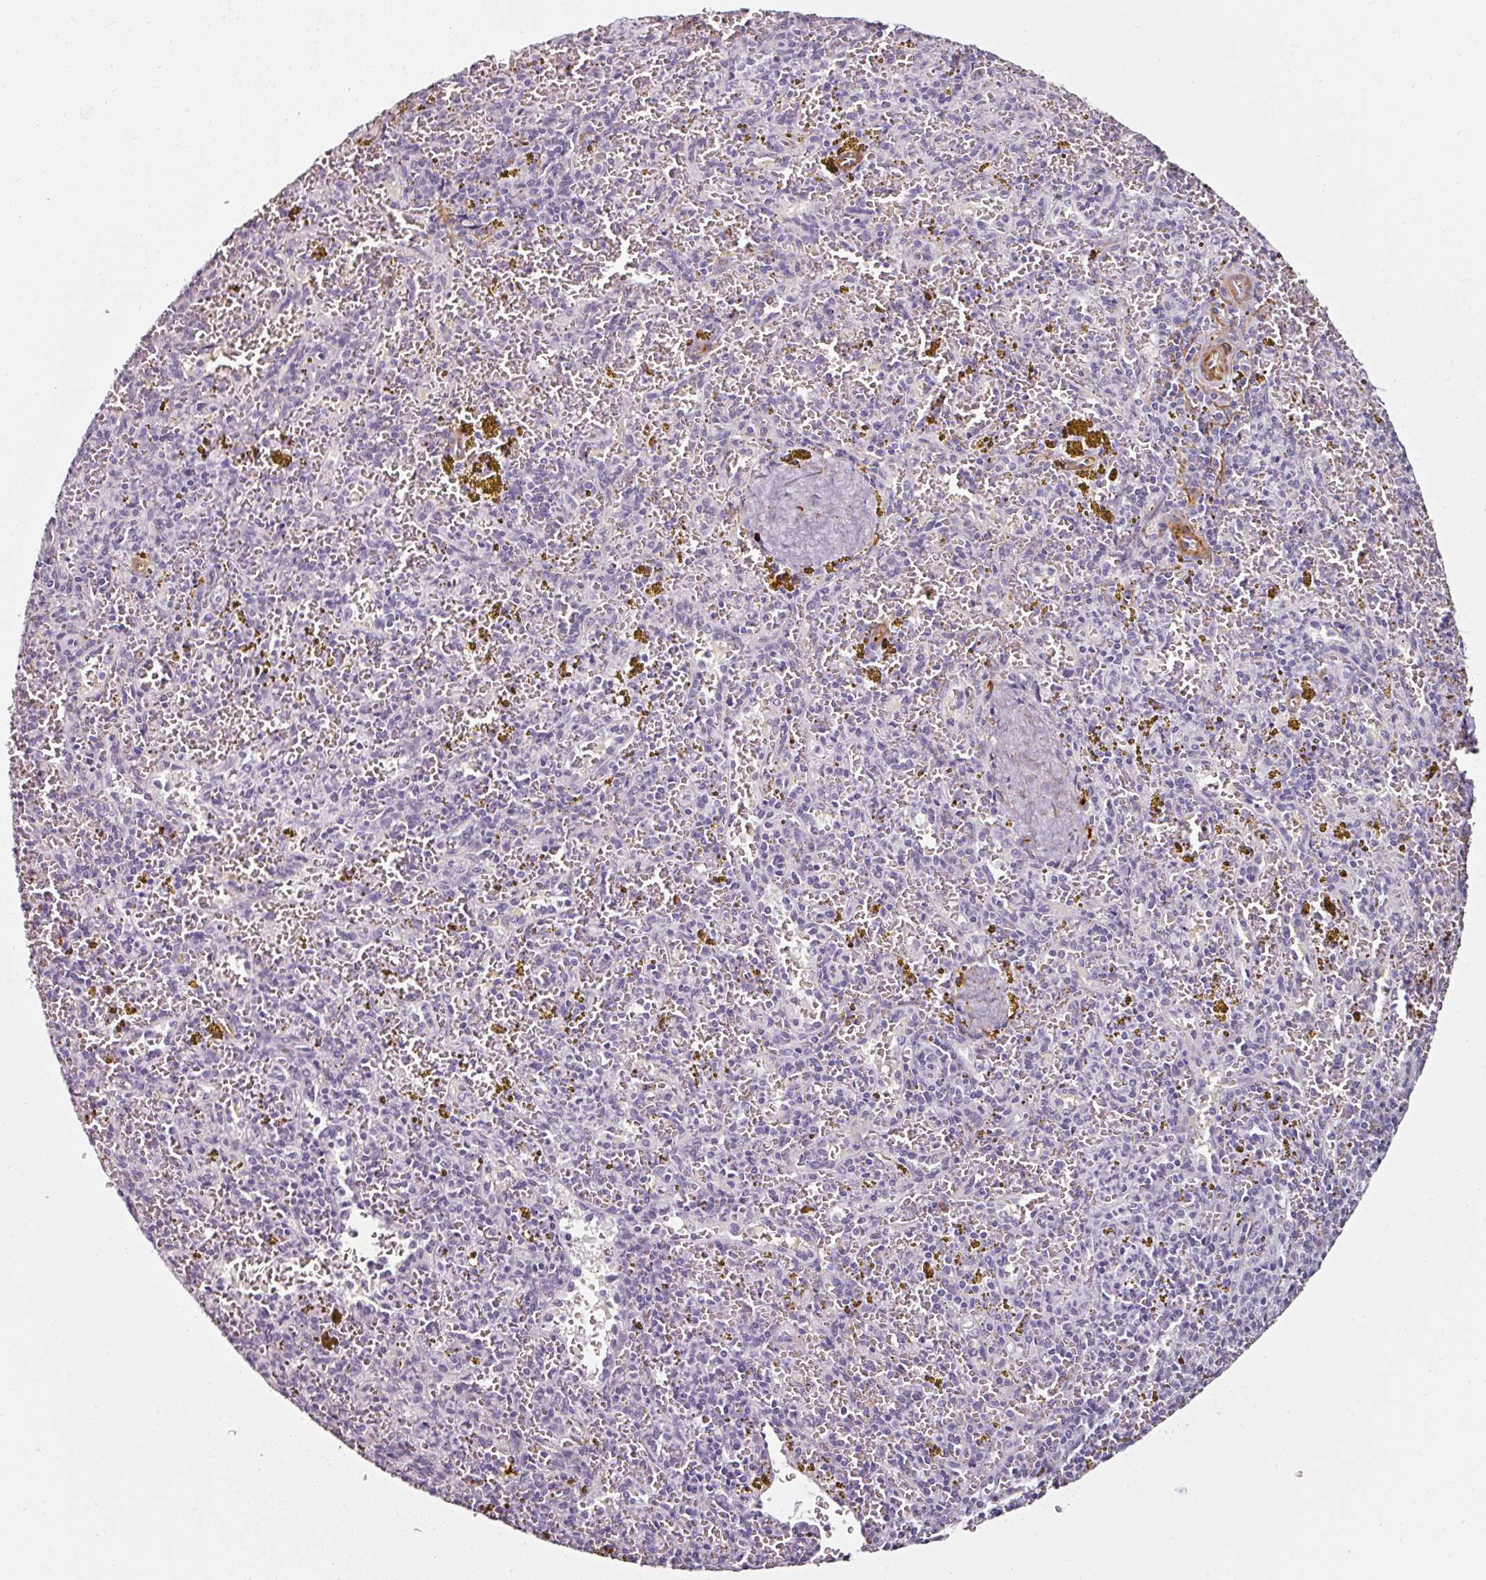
{"staining": {"intensity": "negative", "quantity": "none", "location": "none"}, "tissue": "spleen", "cell_type": "Cells in red pulp", "image_type": "normal", "snomed": [{"axis": "morphology", "description": "Normal tissue, NOS"}, {"axis": "topography", "description": "Spleen"}], "caption": "DAB immunohistochemical staining of benign spleen displays no significant expression in cells in red pulp. (Stains: DAB IHC with hematoxylin counter stain, Microscopy: brightfield microscopy at high magnification).", "gene": "CAP2", "patient": {"sex": "male", "age": 57}}